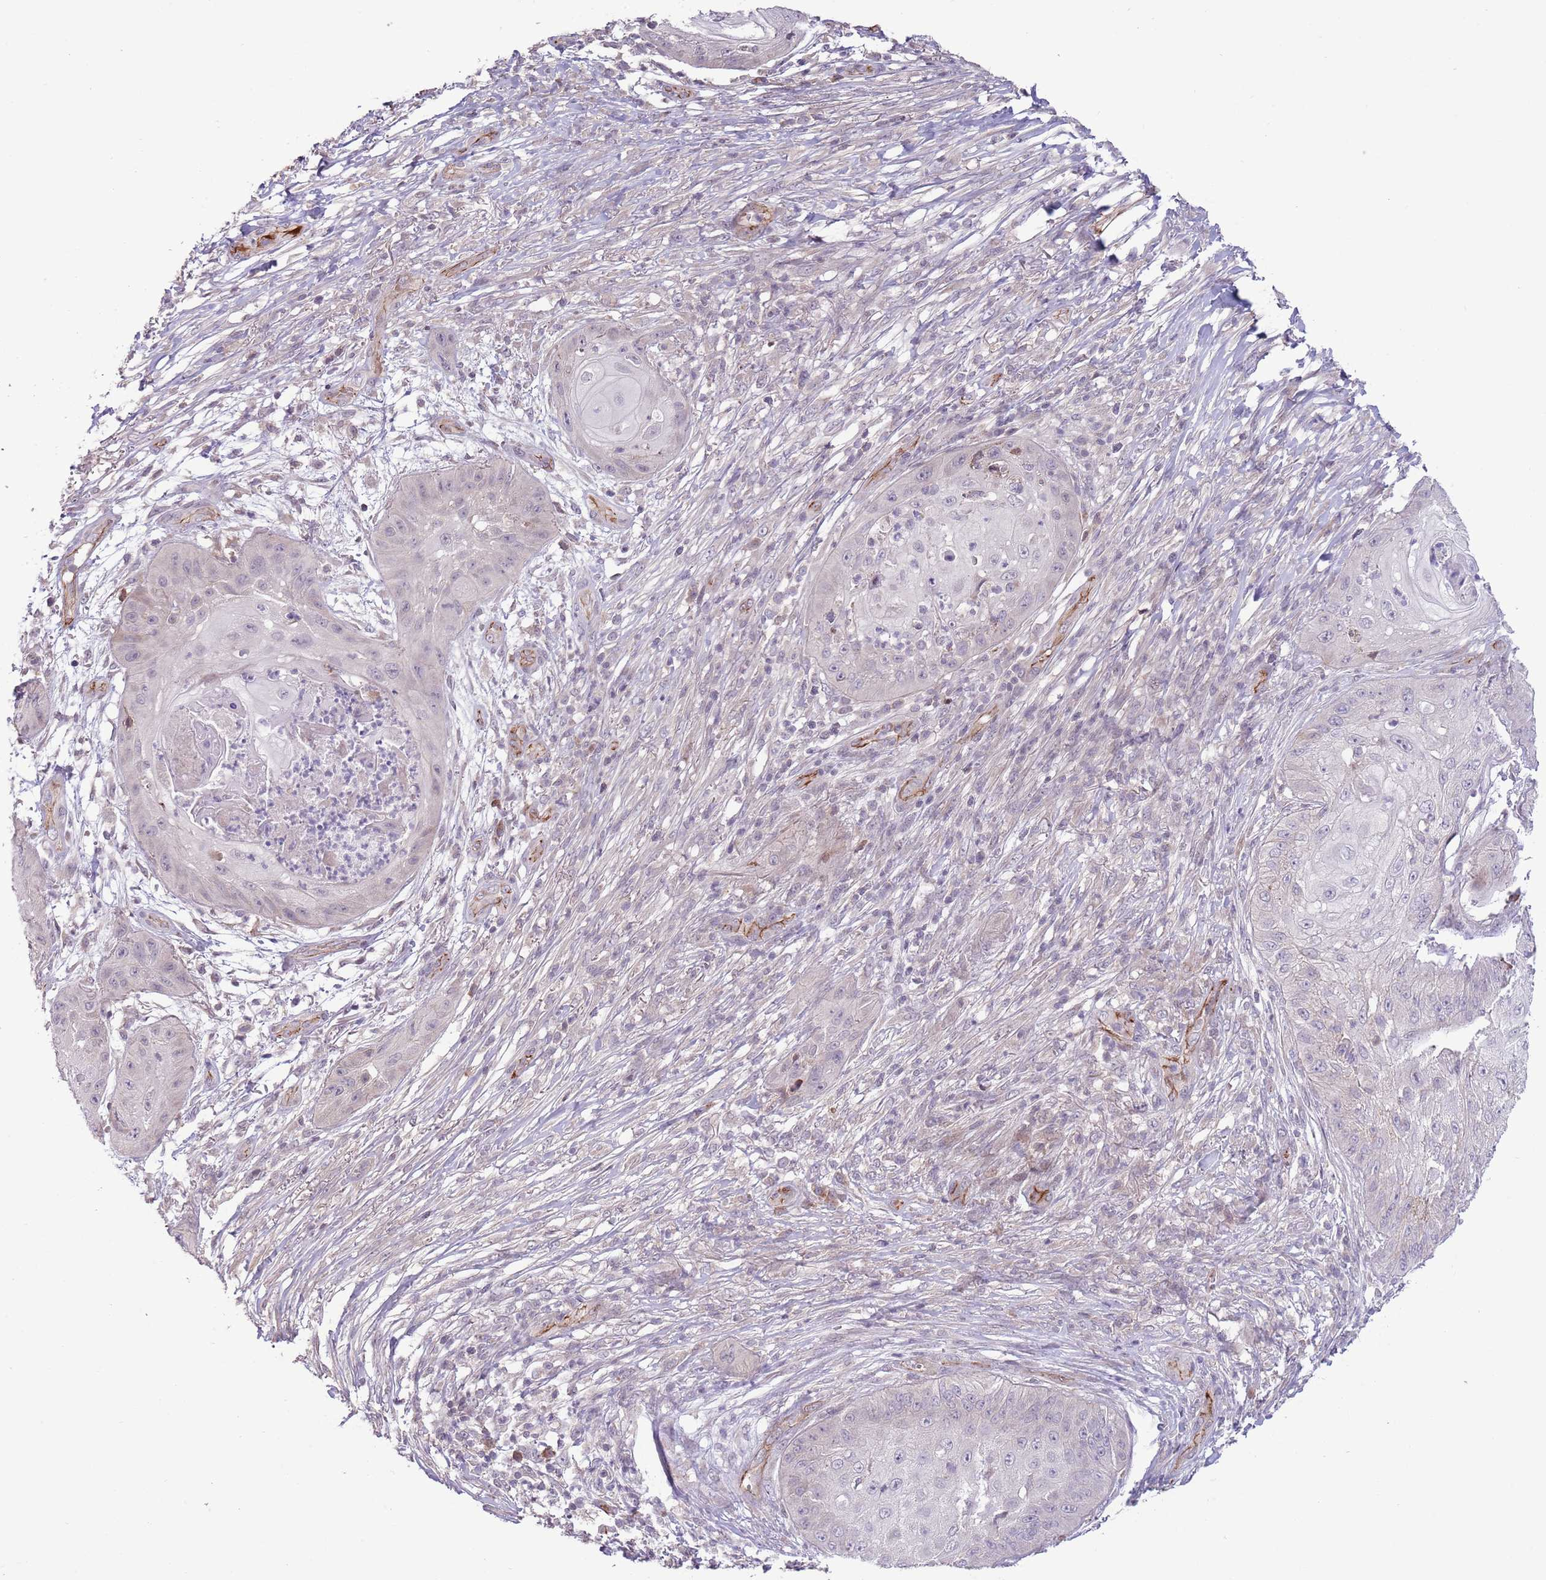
{"staining": {"intensity": "negative", "quantity": "none", "location": "none"}, "tissue": "skin cancer", "cell_type": "Tumor cells", "image_type": "cancer", "snomed": [{"axis": "morphology", "description": "Squamous cell carcinoma, NOS"}, {"axis": "topography", "description": "Skin"}], "caption": "Immunohistochemical staining of skin cancer (squamous cell carcinoma) displays no significant expression in tumor cells.", "gene": "DPP10", "patient": {"sex": "male", "age": 70}}